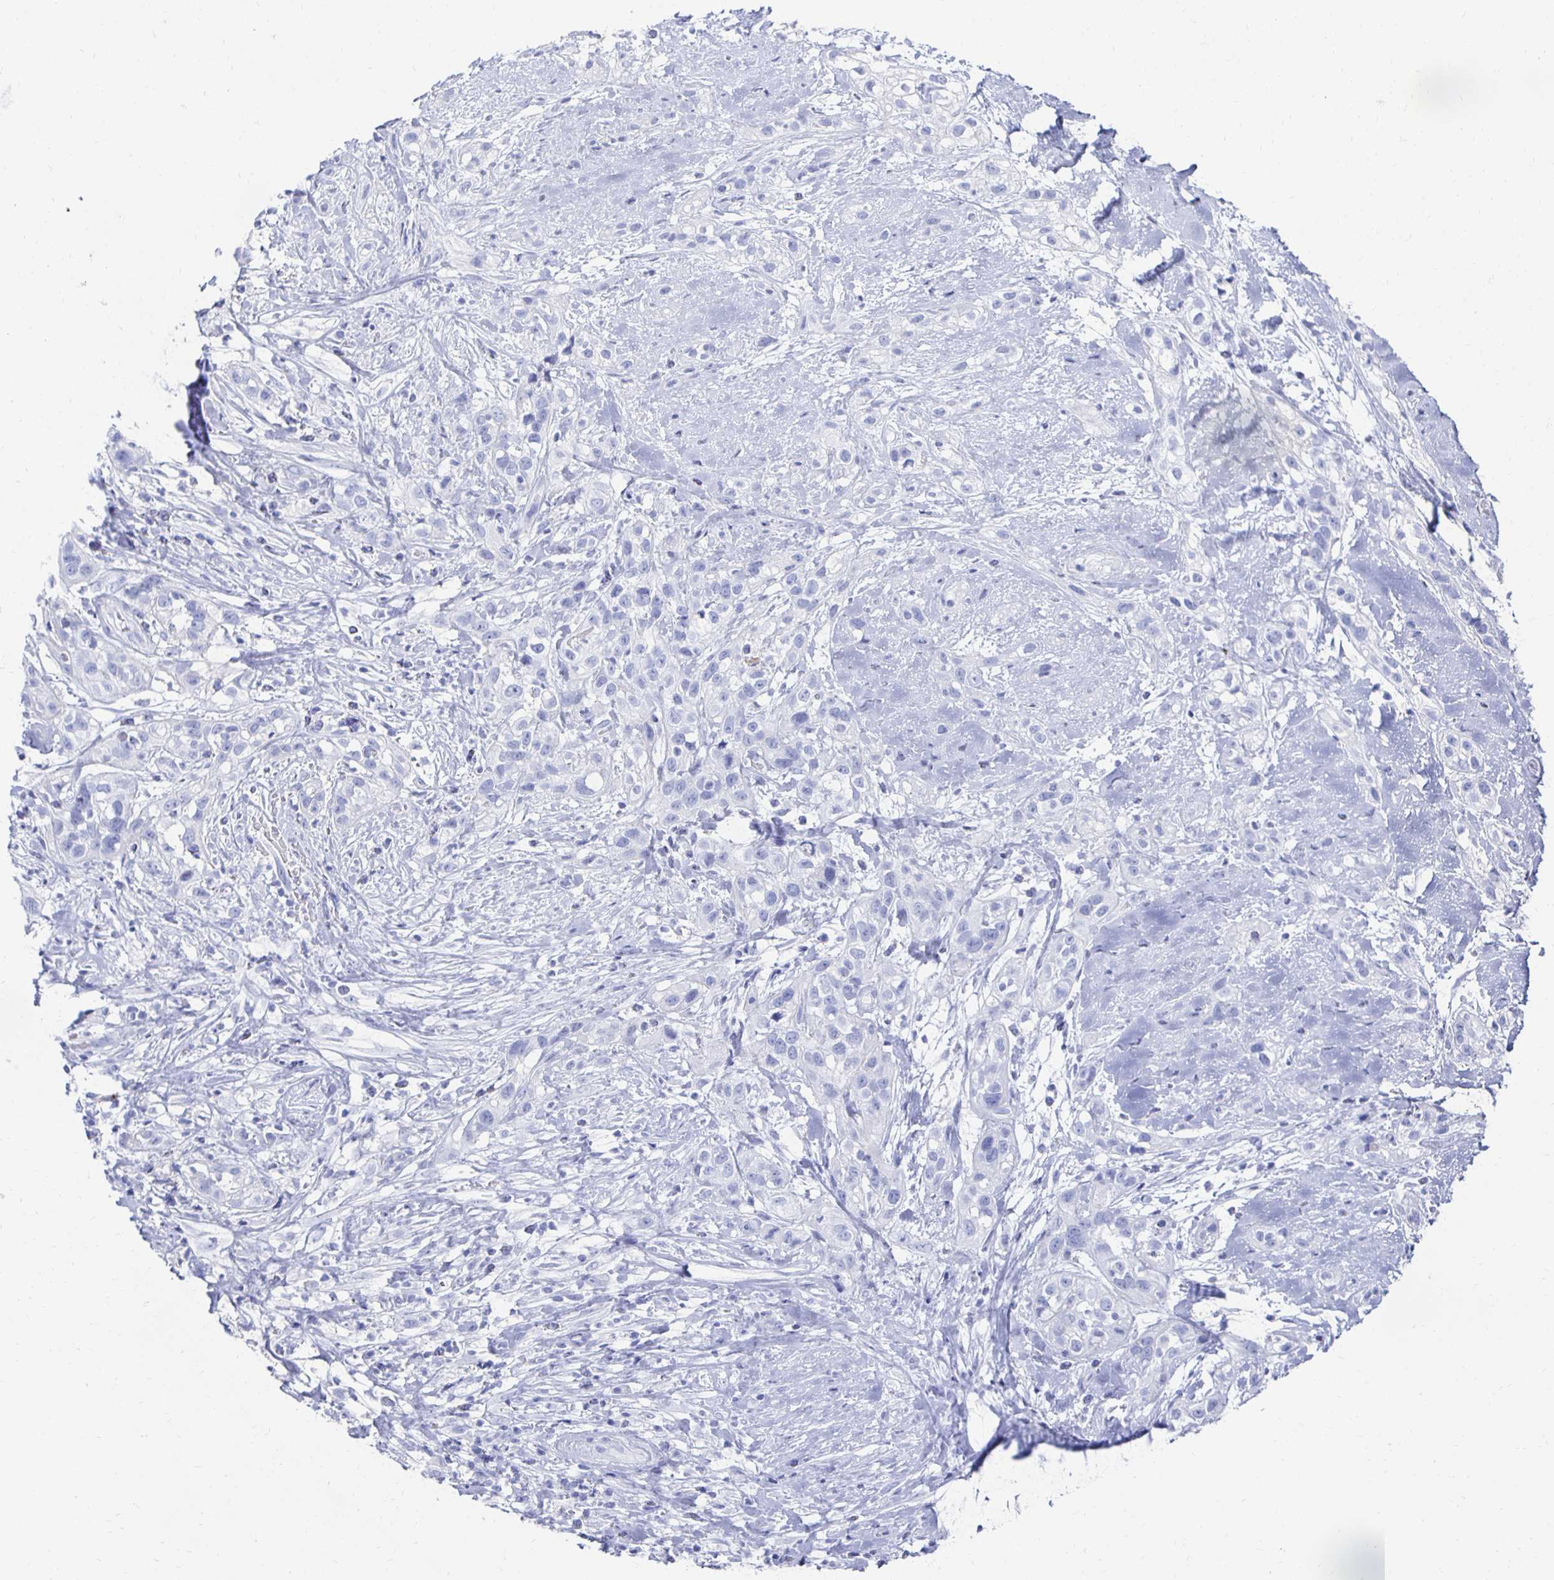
{"staining": {"intensity": "negative", "quantity": "none", "location": "none"}, "tissue": "skin cancer", "cell_type": "Tumor cells", "image_type": "cancer", "snomed": [{"axis": "morphology", "description": "Squamous cell carcinoma, NOS"}, {"axis": "topography", "description": "Skin"}], "caption": "Immunohistochemistry image of human skin cancer stained for a protein (brown), which shows no positivity in tumor cells.", "gene": "PRDM7", "patient": {"sex": "male", "age": 82}}